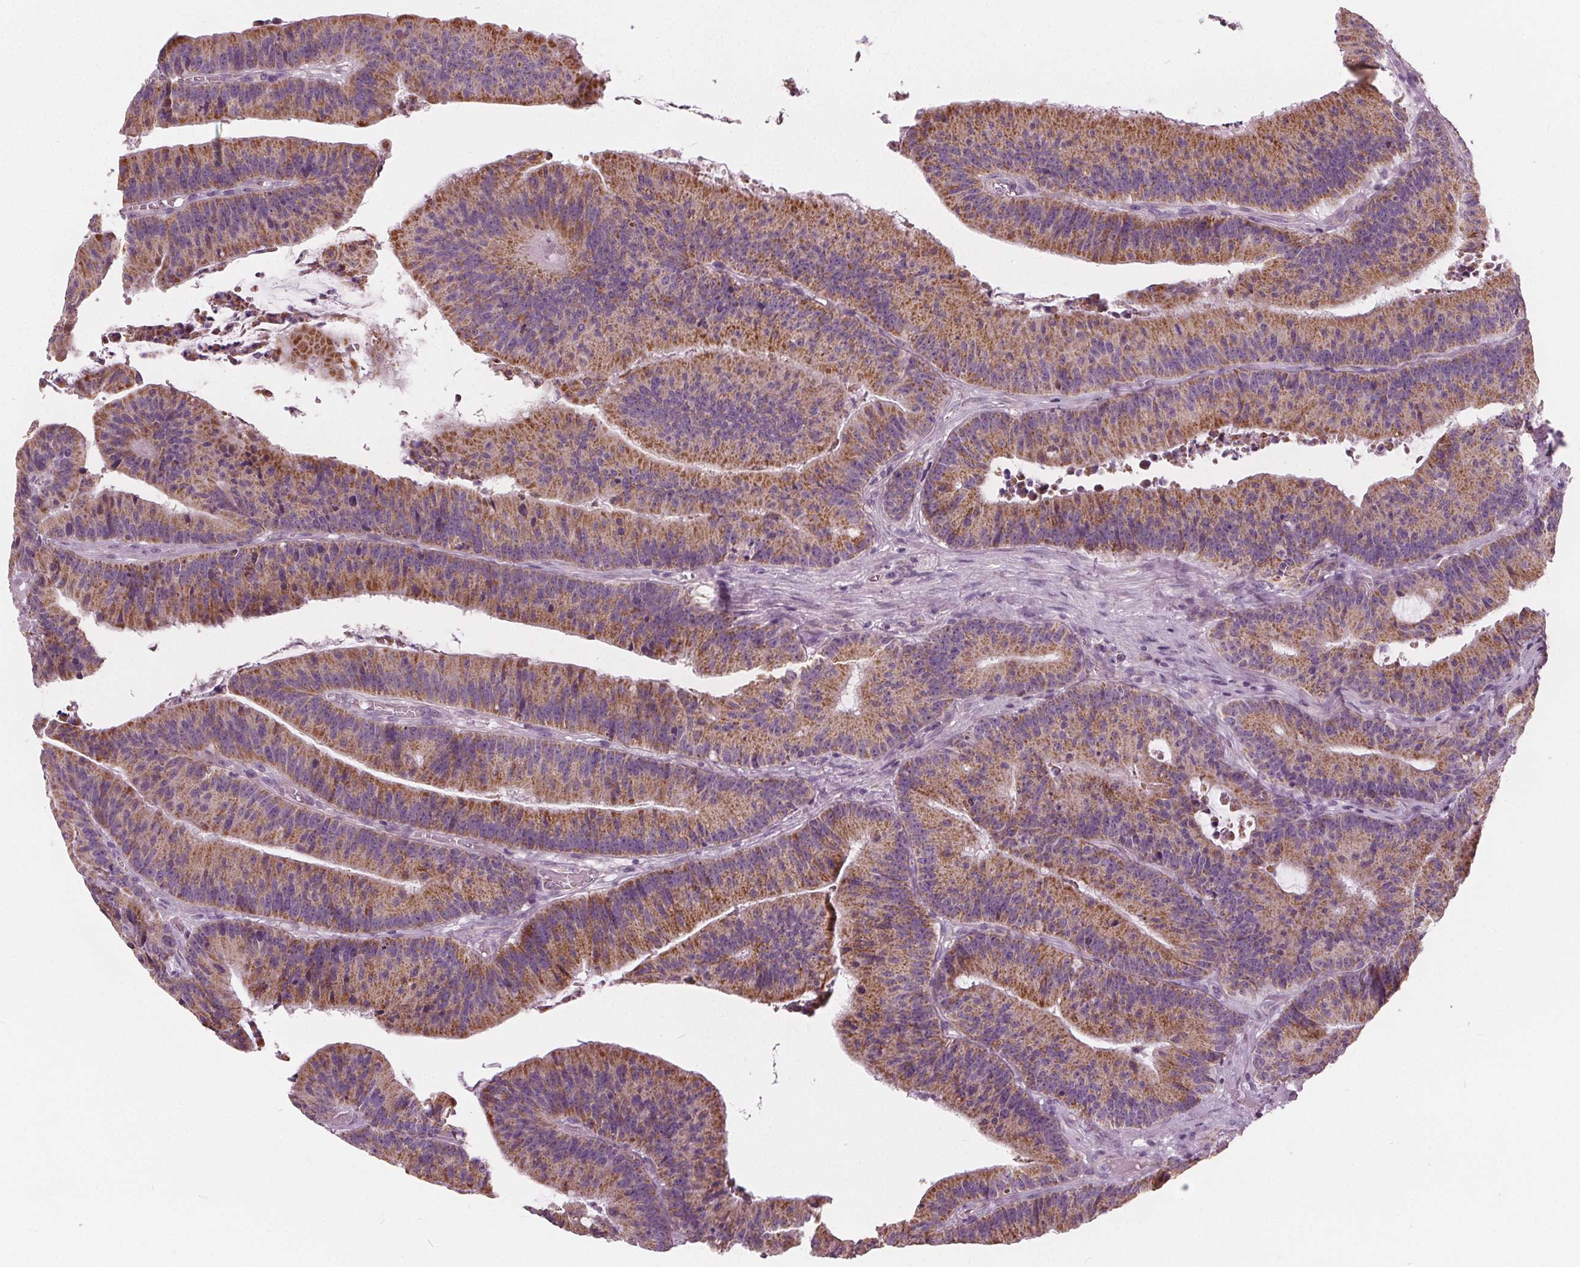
{"staining": {"intensity": "moderate", "quantity": ">75%", "location": "cytoplasmic/membranous"}, "tissue": "colorectal cancer", "cell_type": "Tumor cells", "image_type": "cancer", "snomed": [{"axis": "morphology", "description": "Adenocarcinoma, NOS"}, {"axis": "topography", "description": "Colon"}], "caption": "Immunohistochemical staining of colorectal cancer shows medium levels of moderate cytoplasmic/membranous protein expression in about >75% of tumor cells.", "gene": "ECI2", "patient": {"sex": "female", "age": 78}}